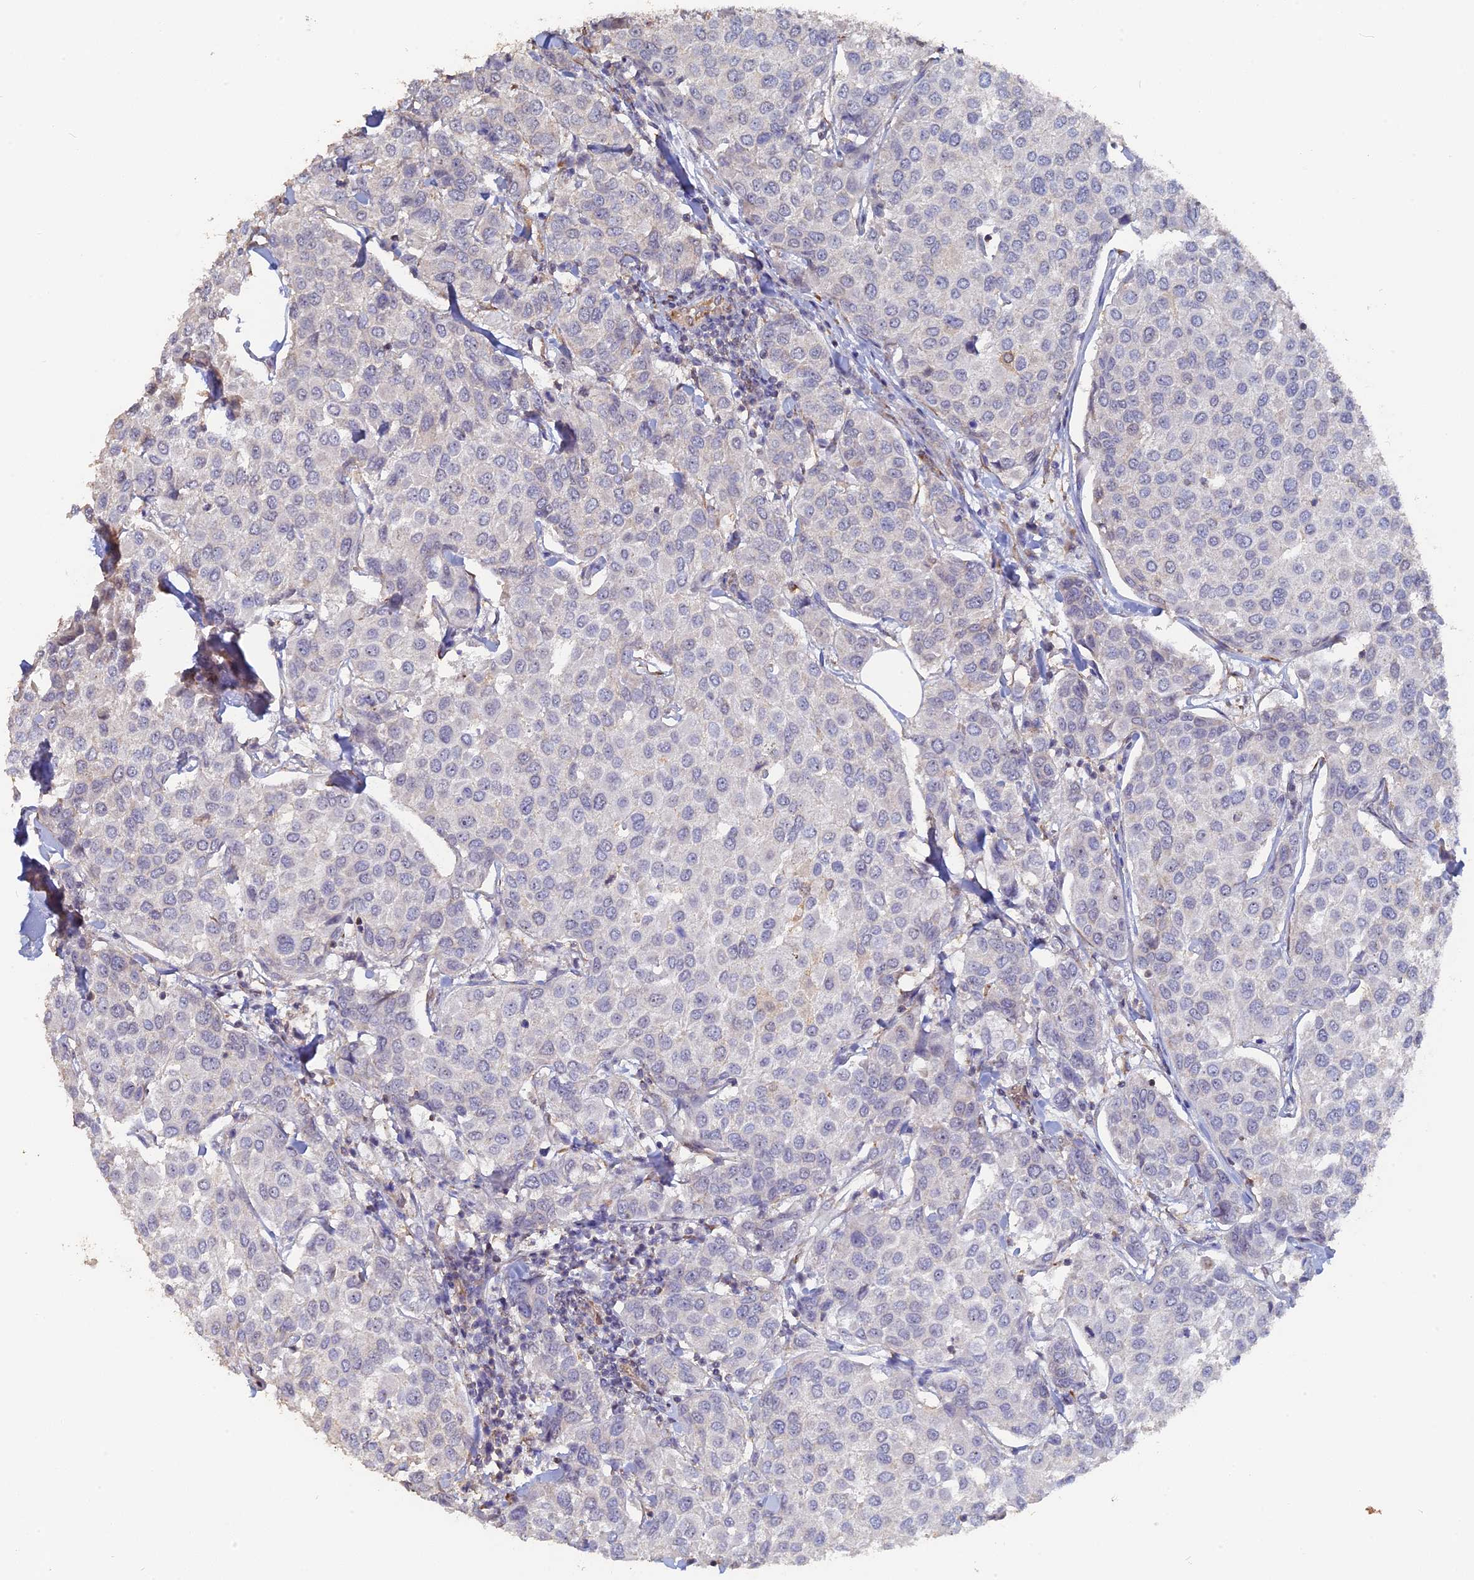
{"staining": {"intensity": "negative", "quantity": "none", "location": "none"}, "tissue": "breast cancer", "cell_type": "Tumor cells", "image_type": "cancer", "snomed": [{"axis": "morphology", "description": "Duct carcinoma"}, {"axis": "topography", "description": "Breast"}], "caption": "An IHC photomicrograph of invasive ductal carcinoma (breast) is shown. There is no staining in tumor cells of invasive ductal carcinoma (breast).", "gene": "SEMG2", "patient": {"sex": "female", "age": 55}}